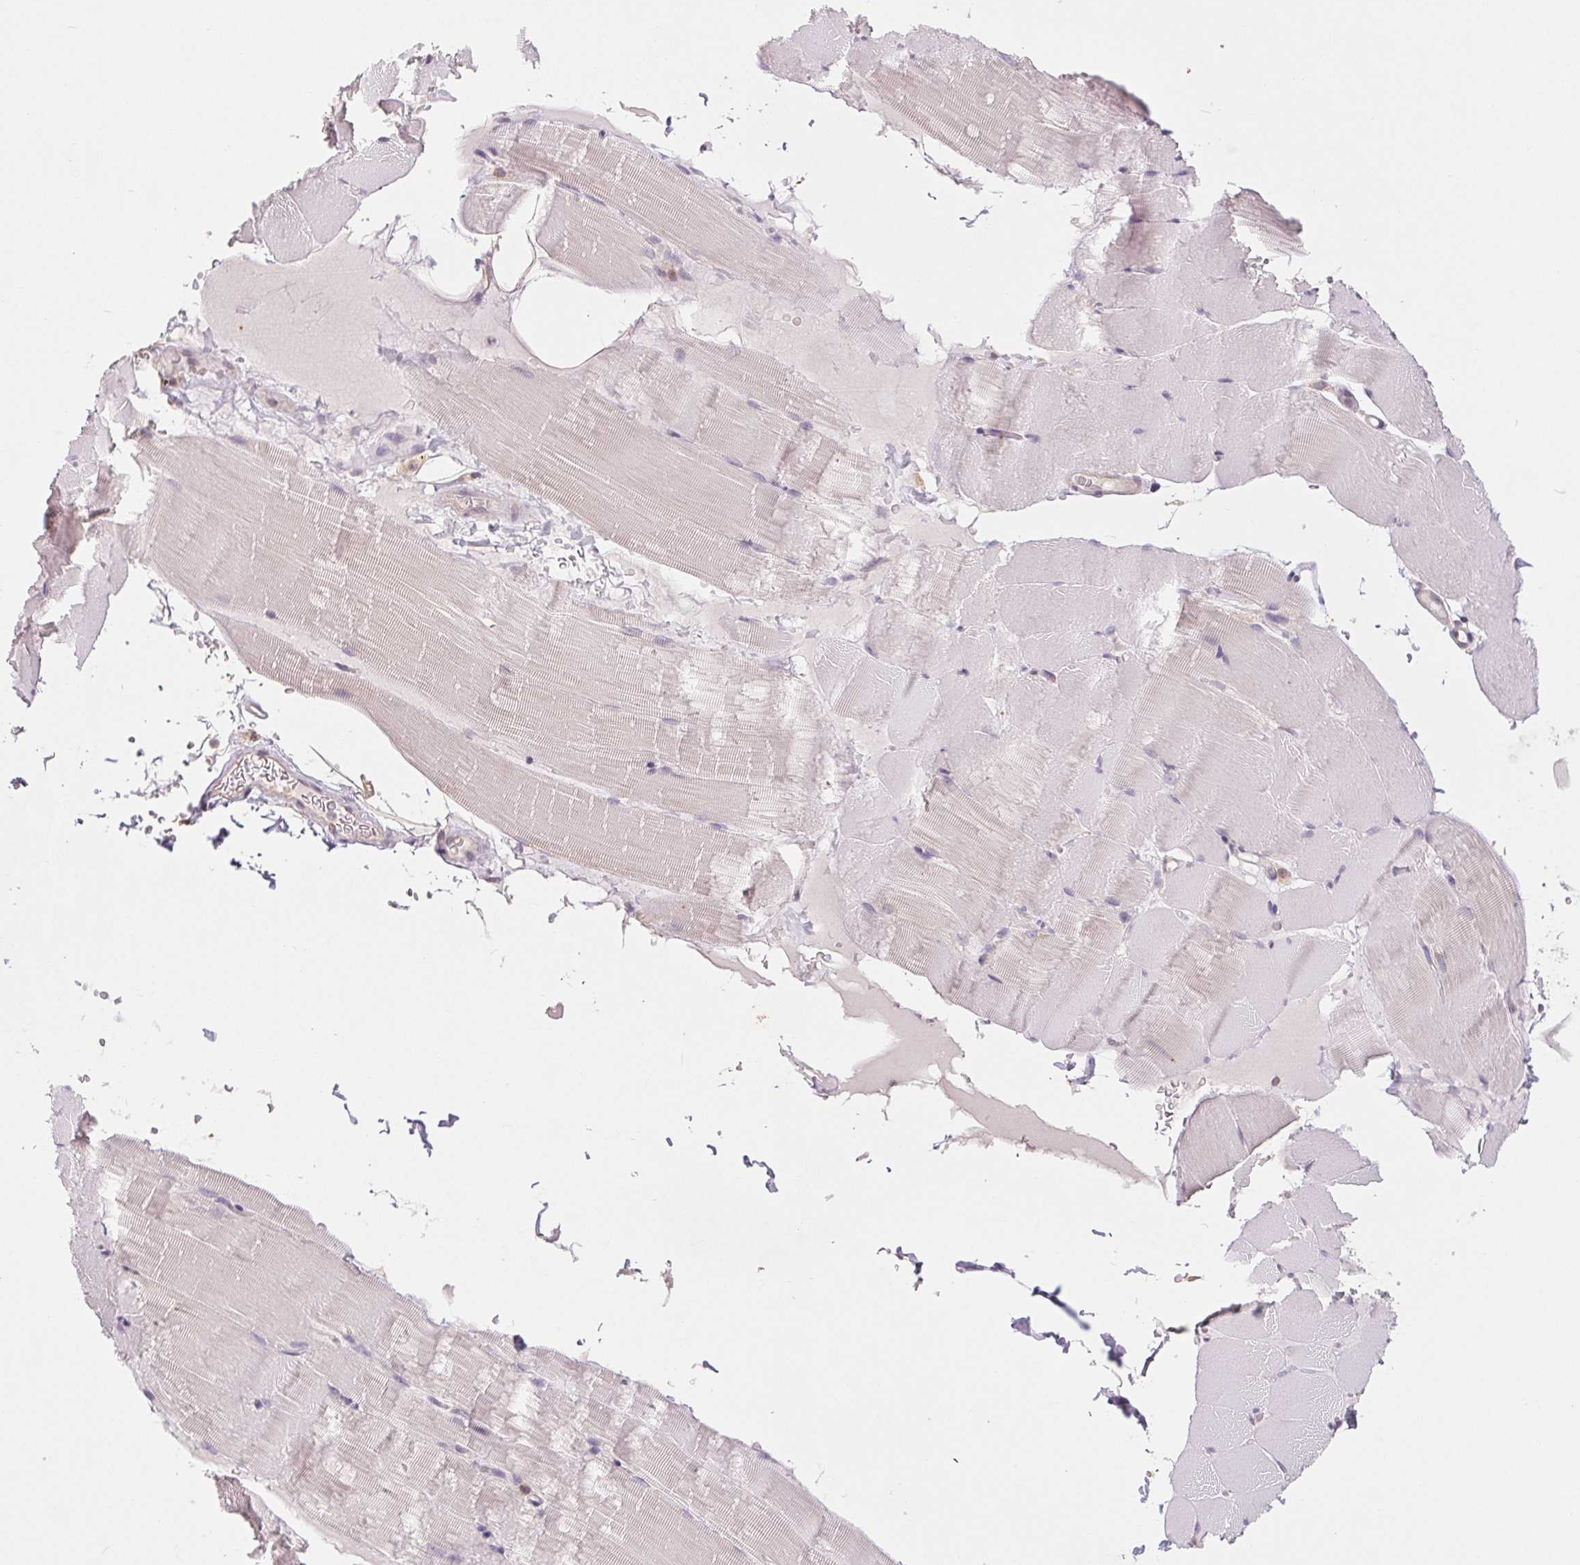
{"staining": {"intensity": "negative", "quantity": "none", "location": "none"}, "tissue": "skeletal muscle", "cell_type": "Myocytes", "image_type": "normal", "snomed": [{"axis": "morphology", "description": "Normal tissue, NOS"}, {"axis": "topography", "description": "Skeletal muscle"}], "caption": "DAB (3,3'-diaminobenzidine) immunohistochemical staining of unremarkable human skeletal muscle displays no significant positivity in myocytes. (DAB (3,3'-diaminobenzidine) immunohistochemistry (IHC) visualized using brightfield microscopy, high magnification).", "gene": "MAP3K5", "patient": {"sex": "female", "age": 37}}